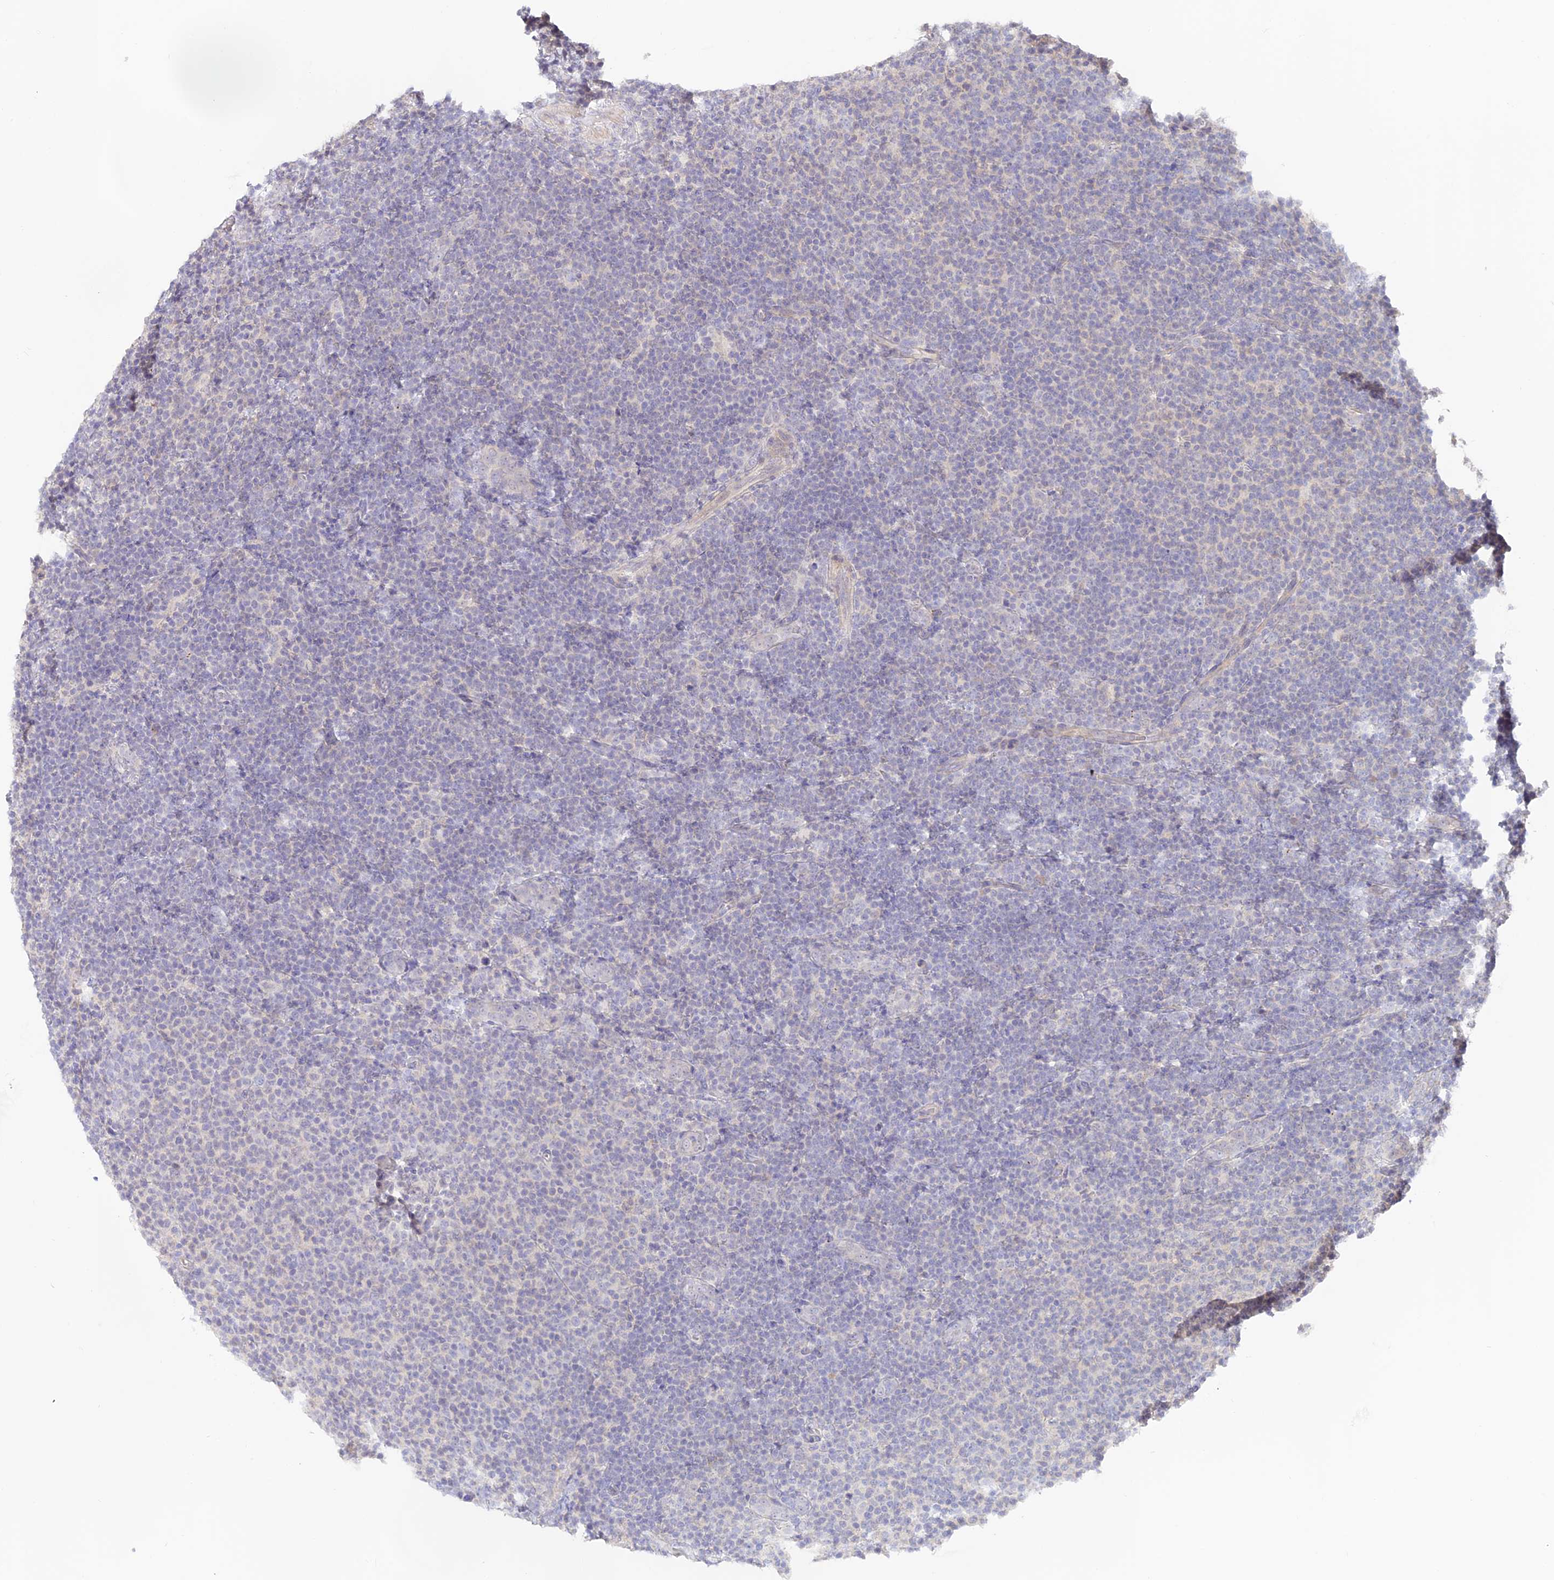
{"staining": {"intensity": "negative", "quantity": "none", "location": "none"}, "tissue": "lymphoma", "cell_type": "Tumor cells", "image_type": "cancer", "snomed": [{"axis": "morphology", "description": "Malignant lymphoma, non-Hodgkin's type, Low grade"}, {"axis": "topography", "description": "Lymph node"}], "caption": "The micrograph shows no staining of tumor cells in lymphoma. (Brightfield microscopy of DAB (3,3'-diaminobenzidine) immunohistochemistry (IHC) at high magnification).", "gene": "CAMSAP3", "patient": {"sex": "male", "age": 66}}